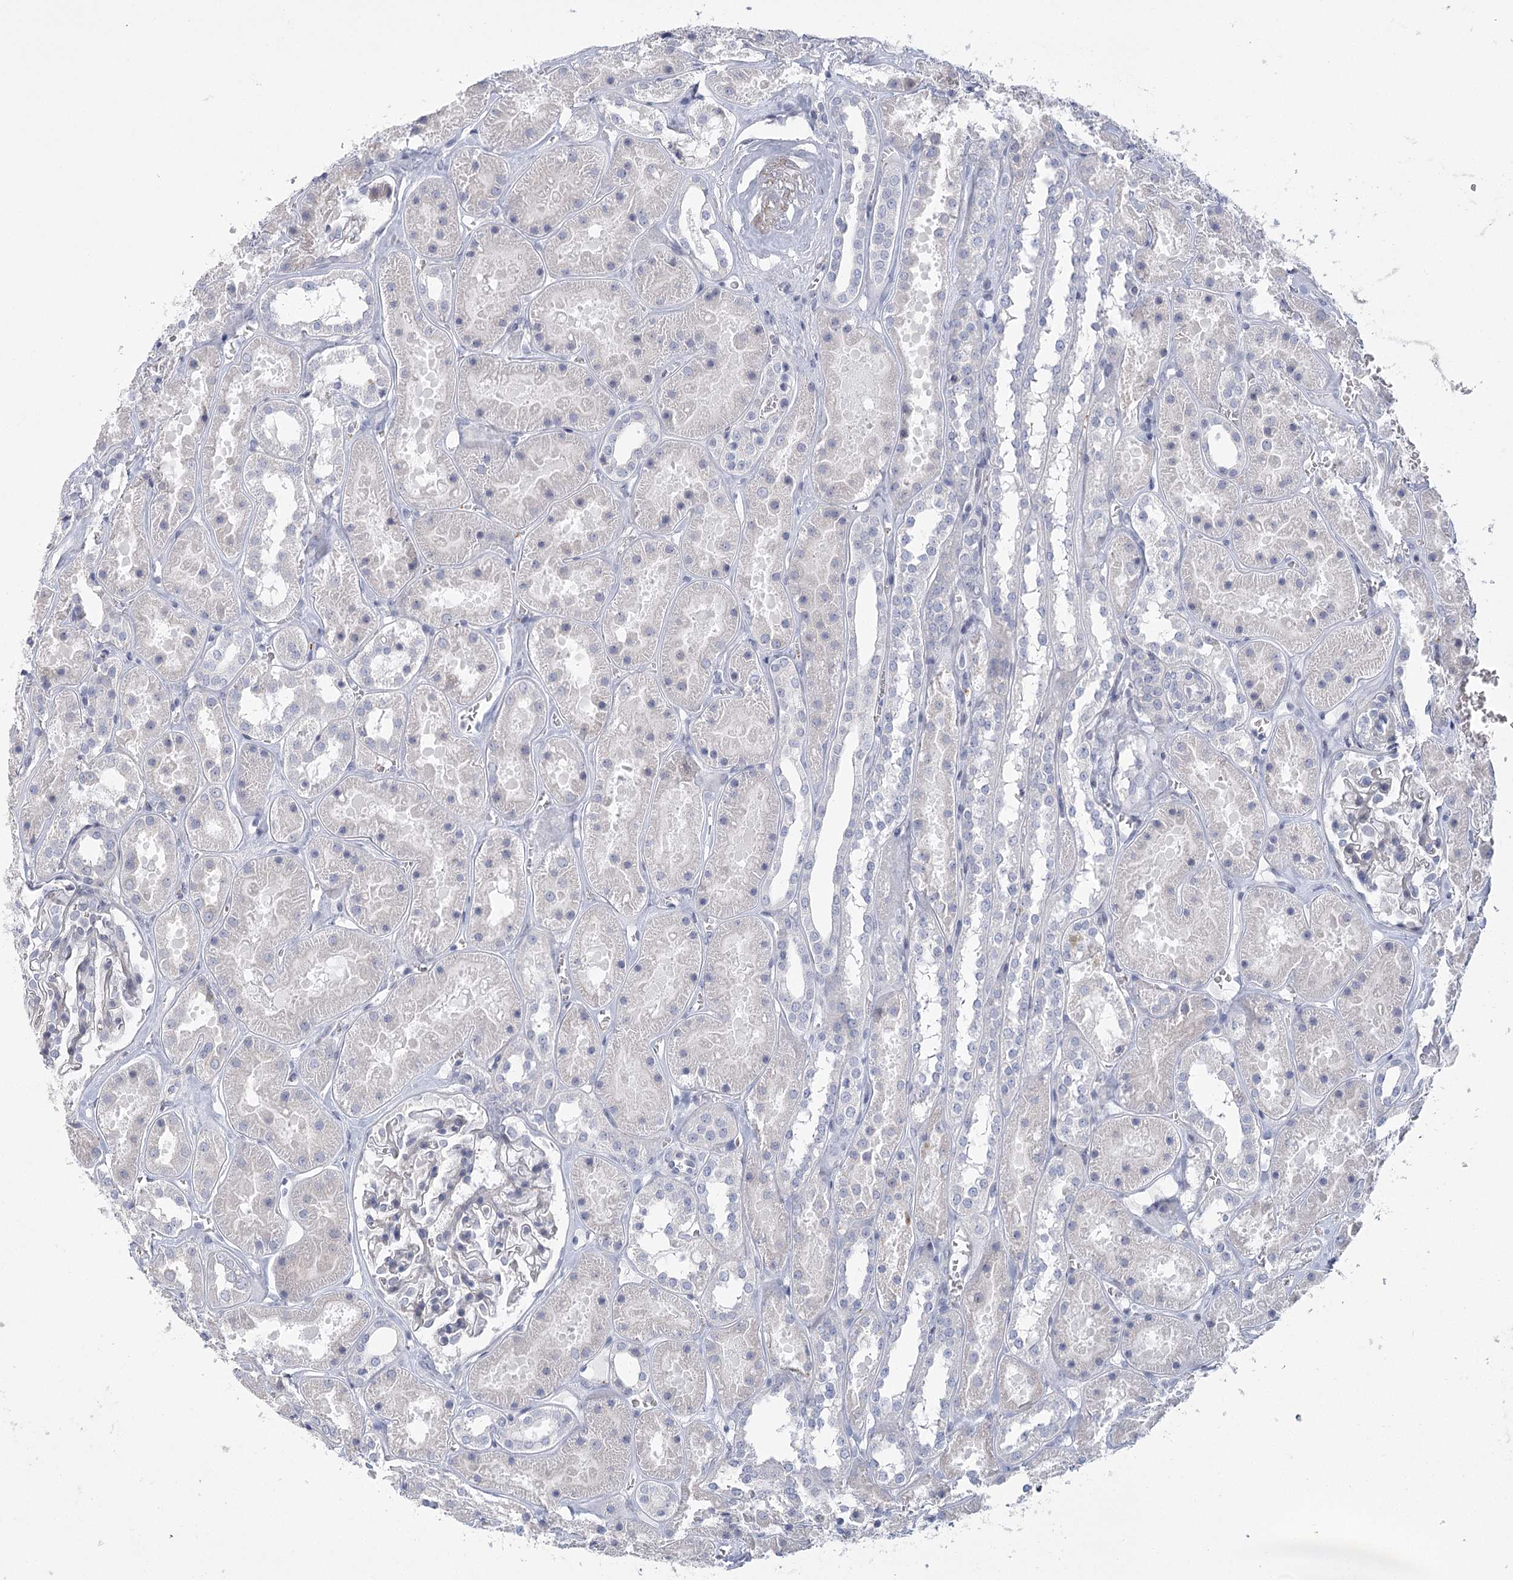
{"staining": {"intensity": "negative", "quantity": "none", "location": "none"}, "tissue": "kidney", "cell_type": "Cells in glomeruli", "image_type": "normal", "snomed": [{"axis": "morphology", "description": "Normal tissue, NOS"}, {"axis": "topography", "description": "Kidney"}], "caption": "DAB (3,3'-diaminobenzidine) immunohistochemical staining of unremarkable kidney displays no significant staining in cells in glomeruli.", "gene": "FAM76B", "patient": {"sex": "female", "age": 41}}